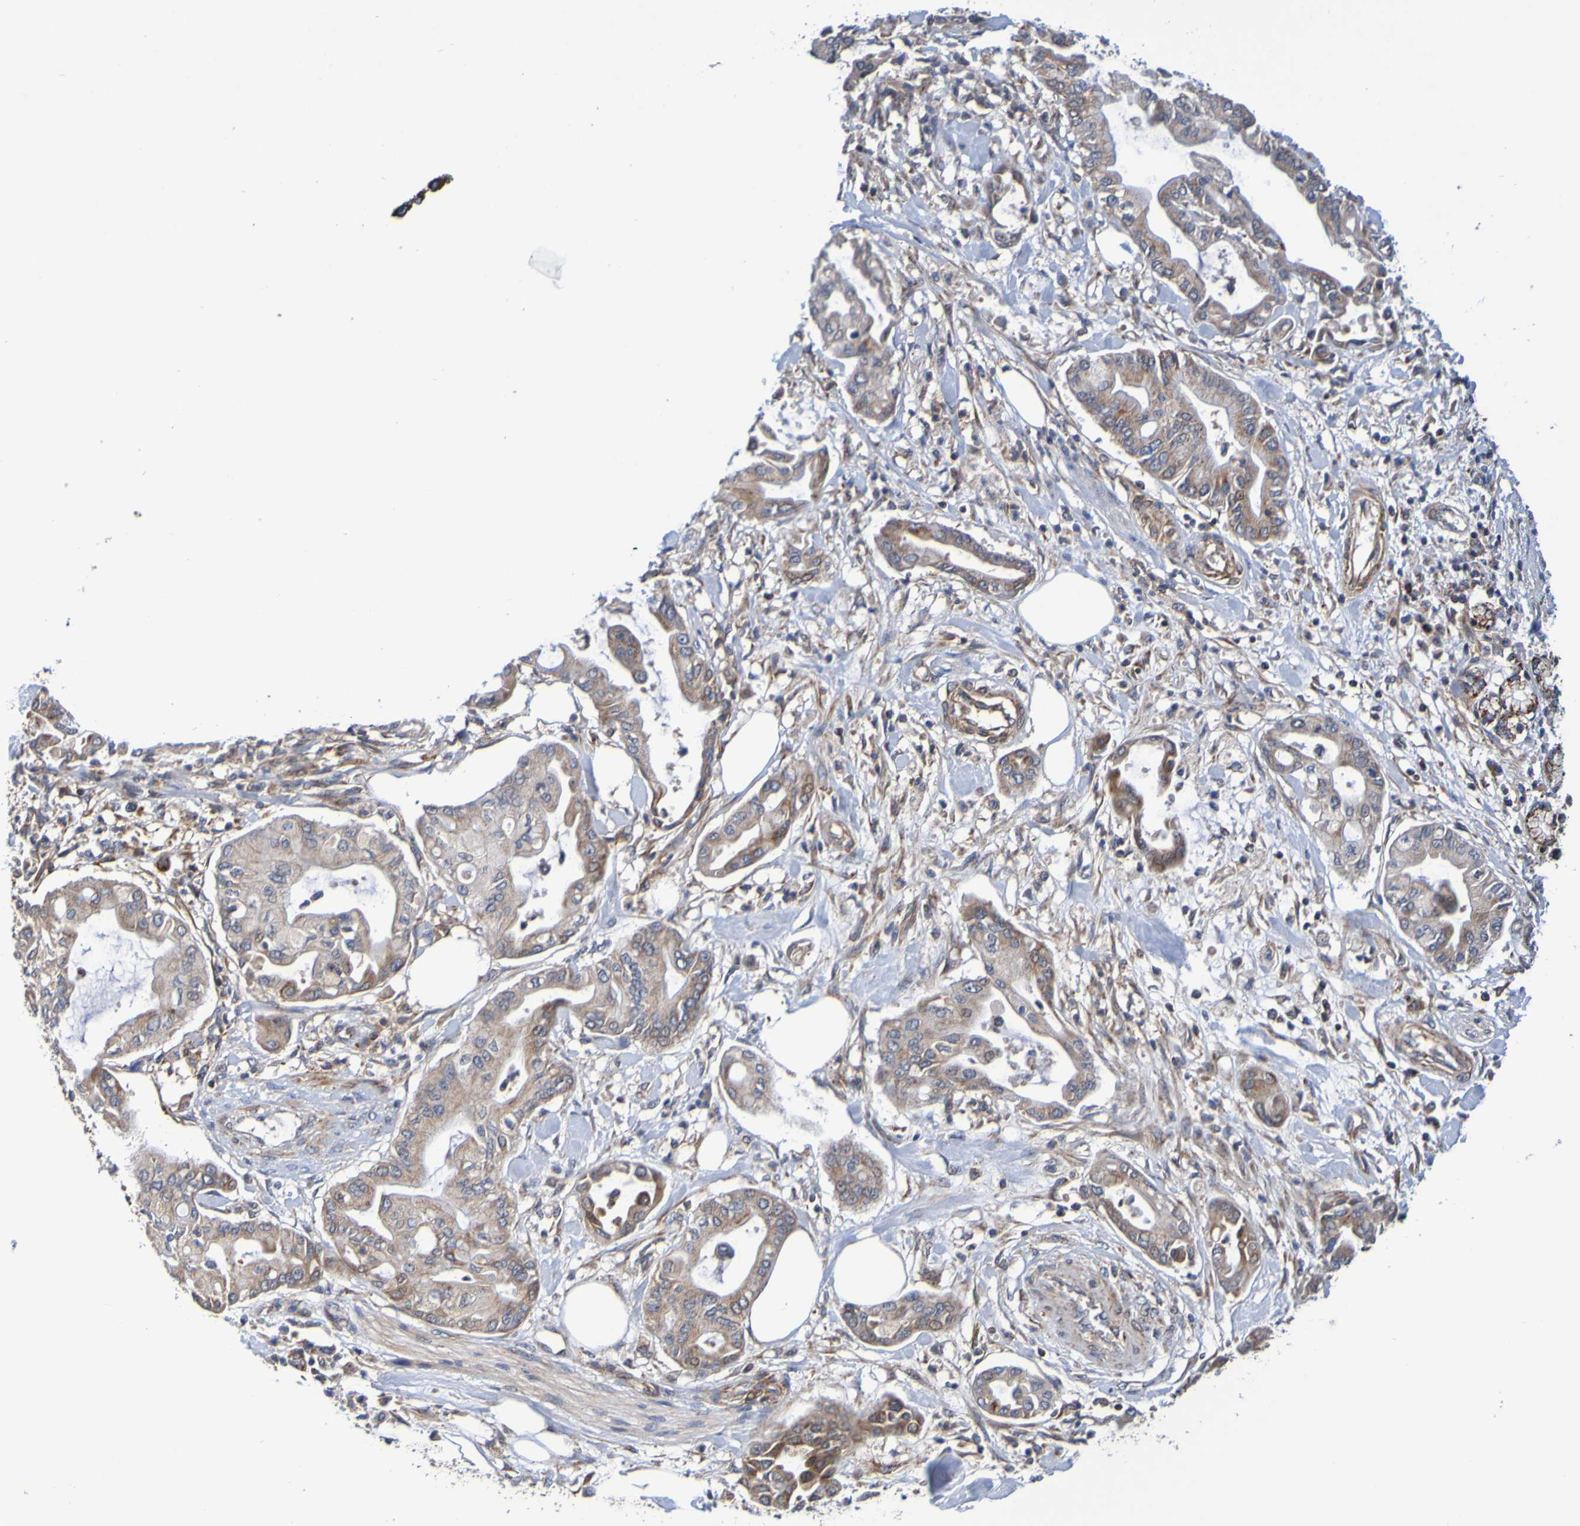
{"staining": {"intensity": "moderate", "quantity": ">75%", "location": "cytoplasmic/membranous"}, "tissue": "pancreatic cancer", "cell_type": "Tumor cells", "image_type": "cancer", "snomed": [{"axis": "morphology", "description": "Adenocarcinoma, NOS"}, {"axis": "morphology", "description": "Adenocarcinoma, metastatic, NOS"}, {"axis": "topography", "description": "Lymph node"}, {"axis": "topography", "description": "Pancreas"}, {"axis": "topography", "description": "Duodenum"}], "caption": "The histopathology image shows immunohistochemical staining of pancreatic adenocarcinoma. There is moderate cytoplasmic/membranous expression is seen in about >75% of tumor cells.", "gene": "CCDC51", "patient": {"sex": "female", "age": 64}}